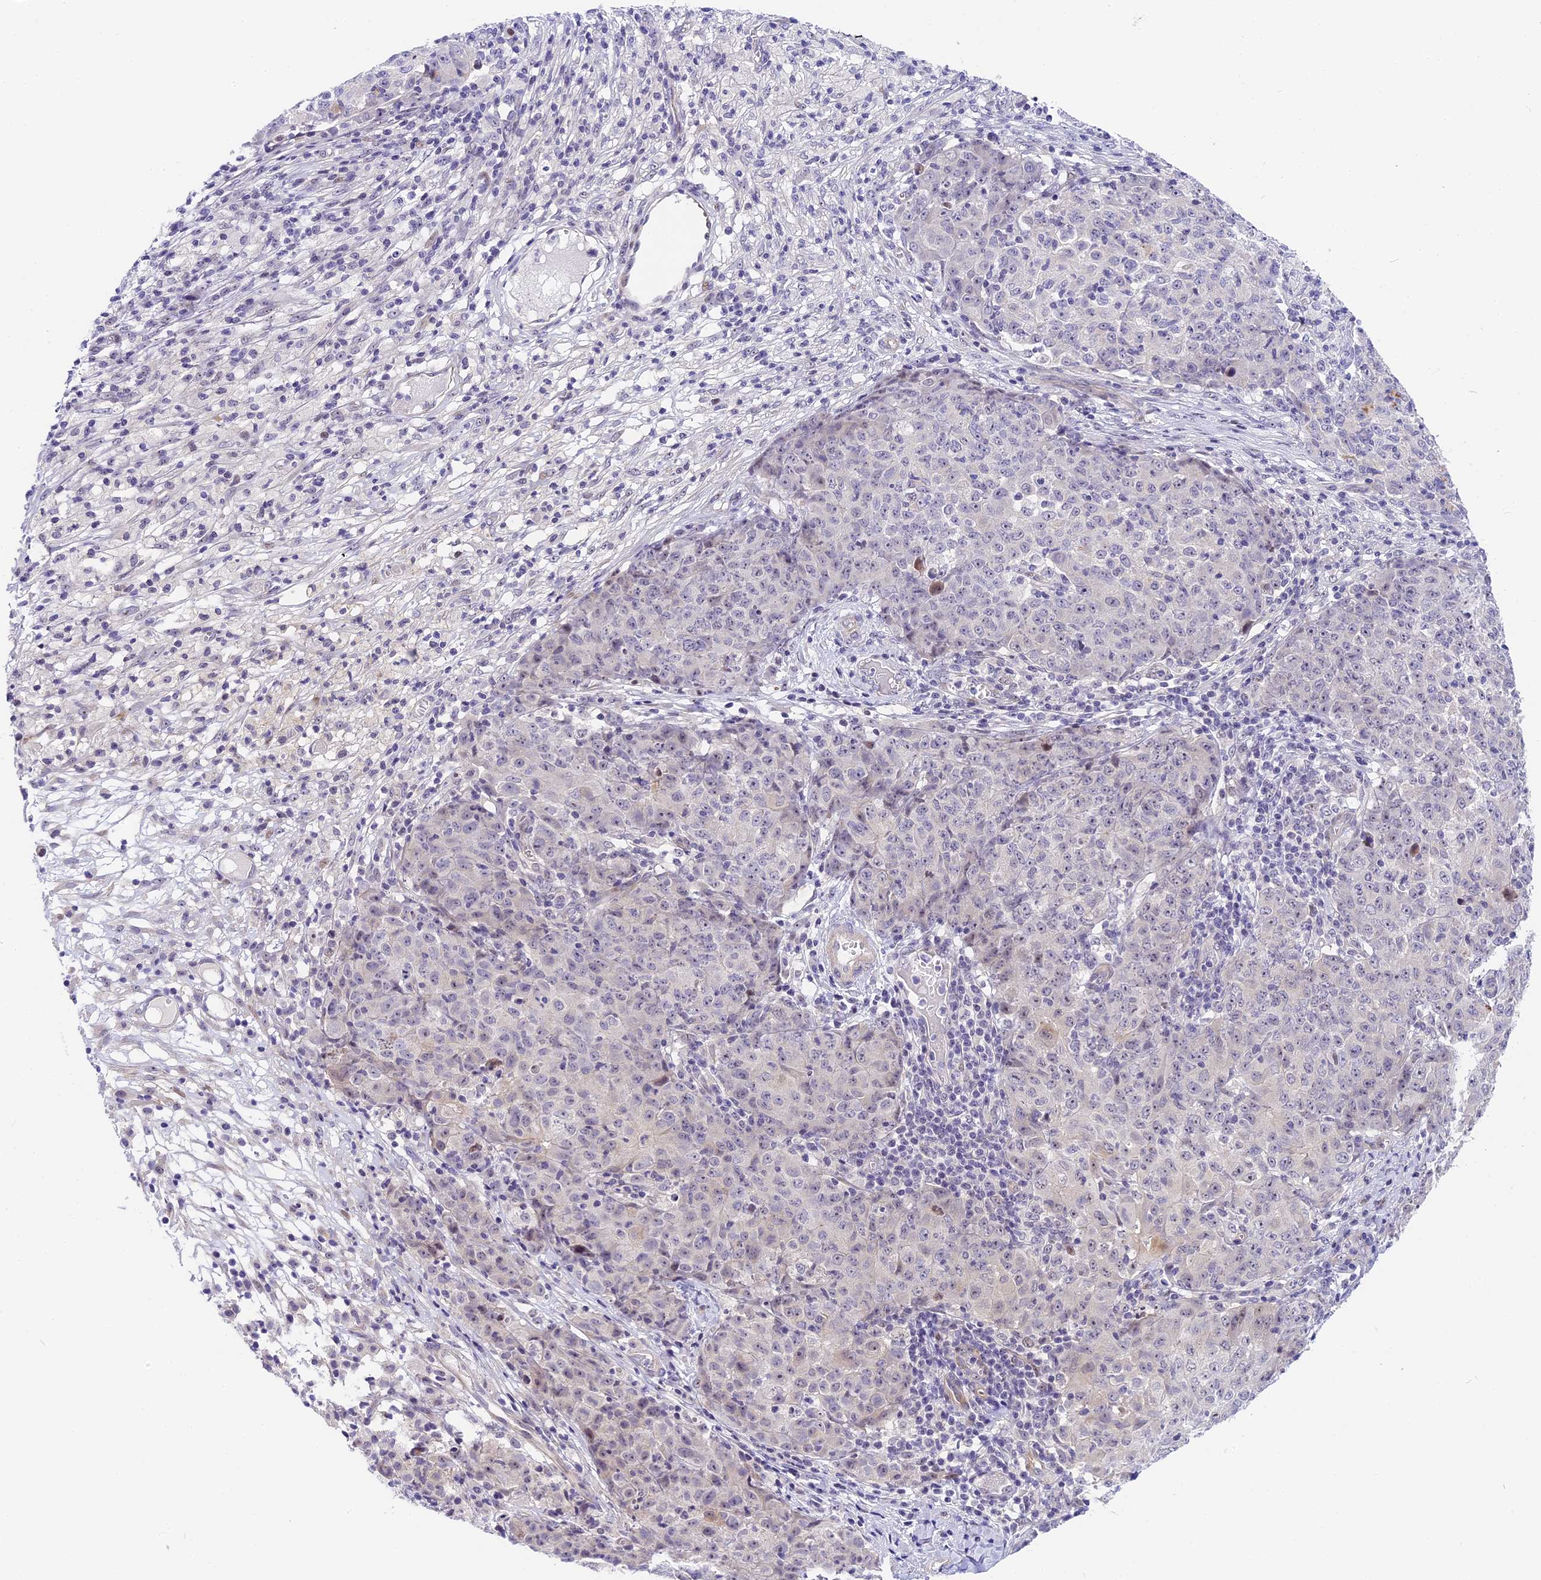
{"staining": {"intensity": "negative", "quantity": "none", "location": "none"}, "tissue": "ovarian cancer", "cell_type": "Tumor cells", "image_type": "cancer", "snomed": [{"axis": "morphology", "description": "Carcinoma, endometroid"}, {"axis": "topography", "description": "Ovary"}], "caption": "The micrograph exhibits no significant staining in tumor cells of ovarian cancer. (DAB (3,3'-diaminobenzidine) IHC, high magnification).", "gene": "MIDN", "patient": {"sex": "female", "age": 42}}